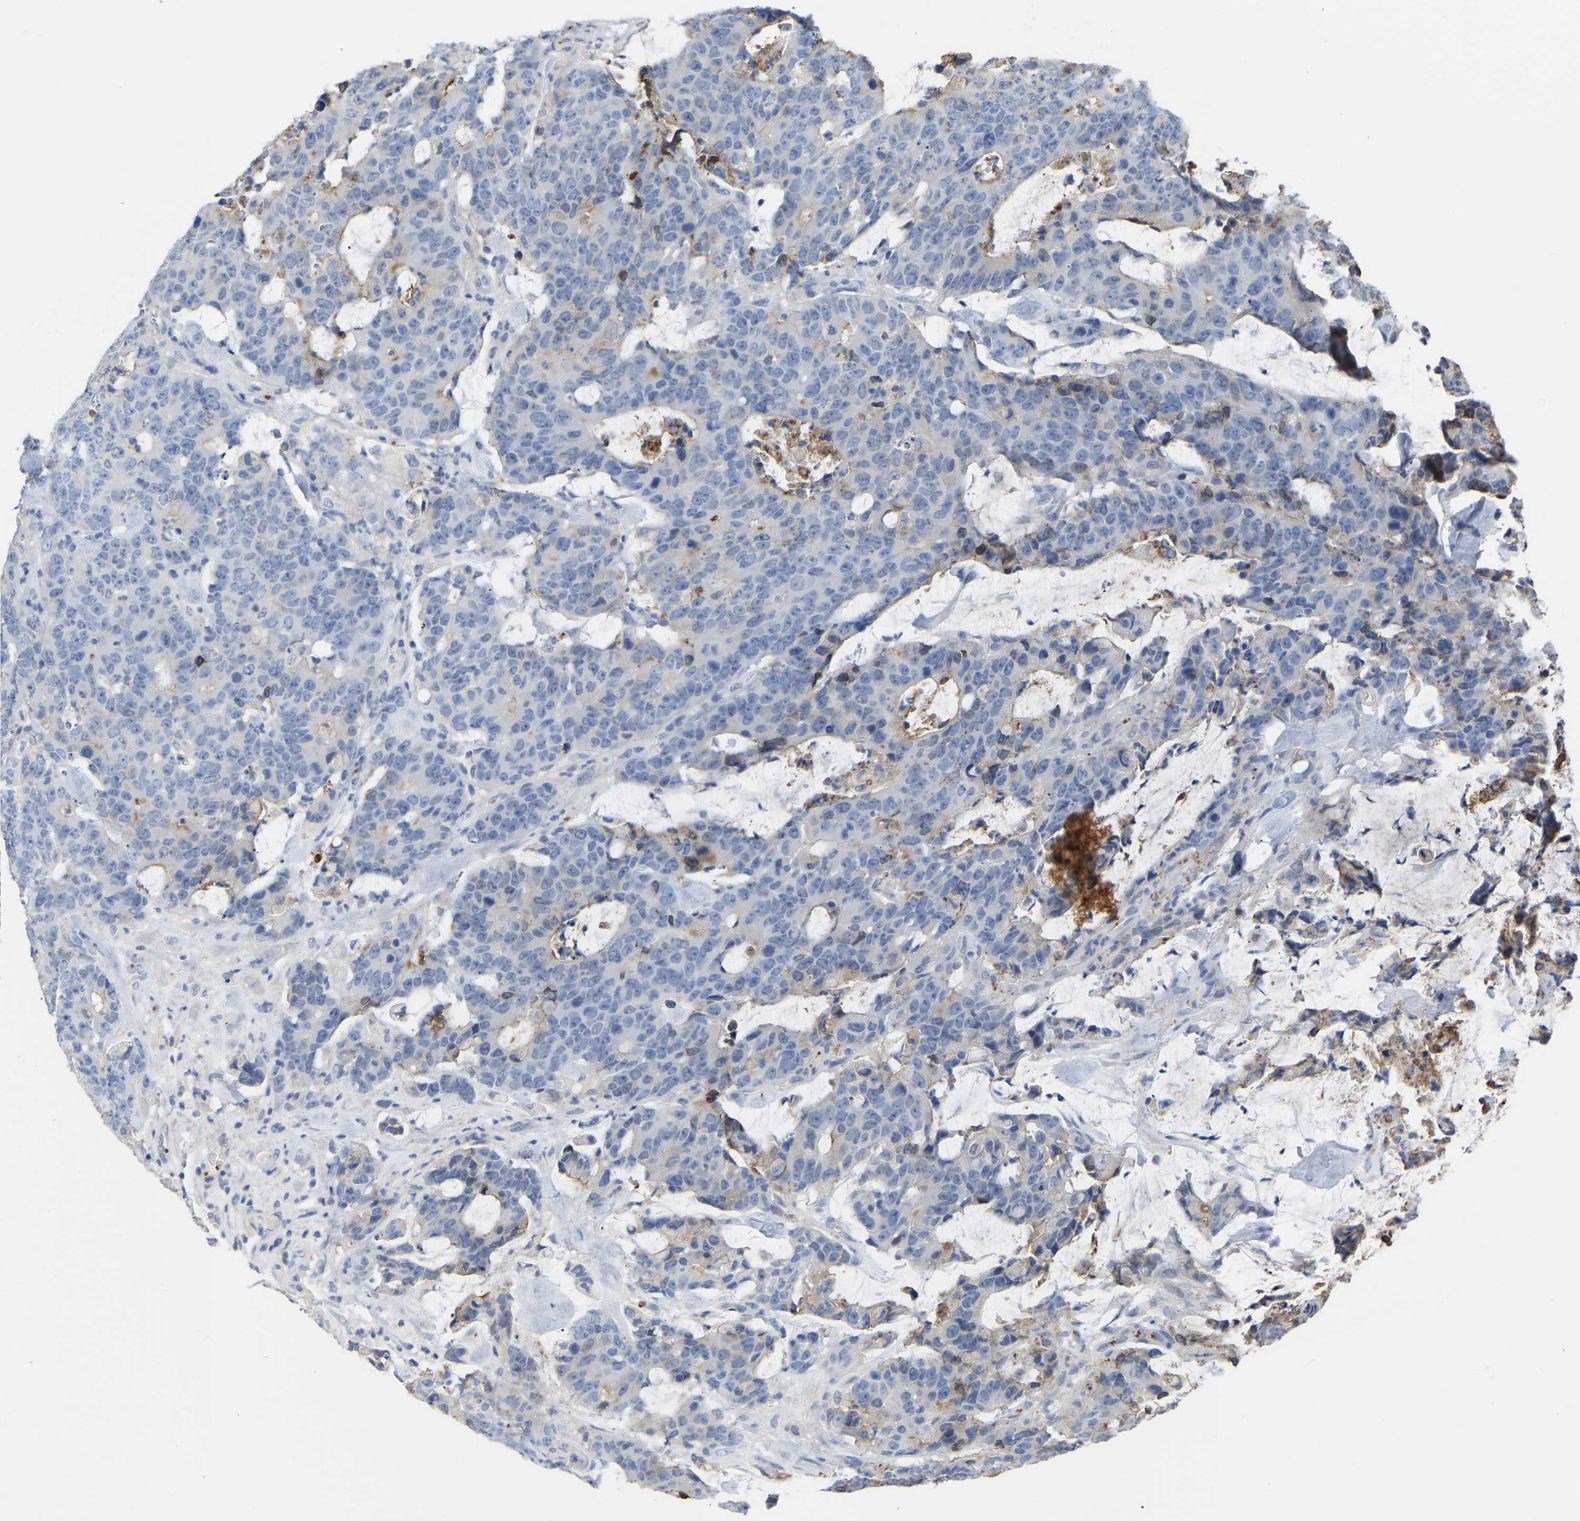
{"staining": {"intensity": "moderate", "quantity": "<25%", "location": "cytoplasmic/membranous"}, "tissue": "colorectal cancer", "cell_type": "Tumor cells", "image_type": "cancer", "snomed": [{"axis": "morphology", "description": "Adenocarcinoma, NOS"}, {"axis": "topography", "description": "Colon"}], "caption": "Human colorectal cancer (adenocarcinoma) stained for a protein (brown) exhibits moderate cytoplasmic/membranous positive expression in approximately <25% of tumor cells.", "gene": "ZNF449", "patient": {"sex": "female", "age": 86}}